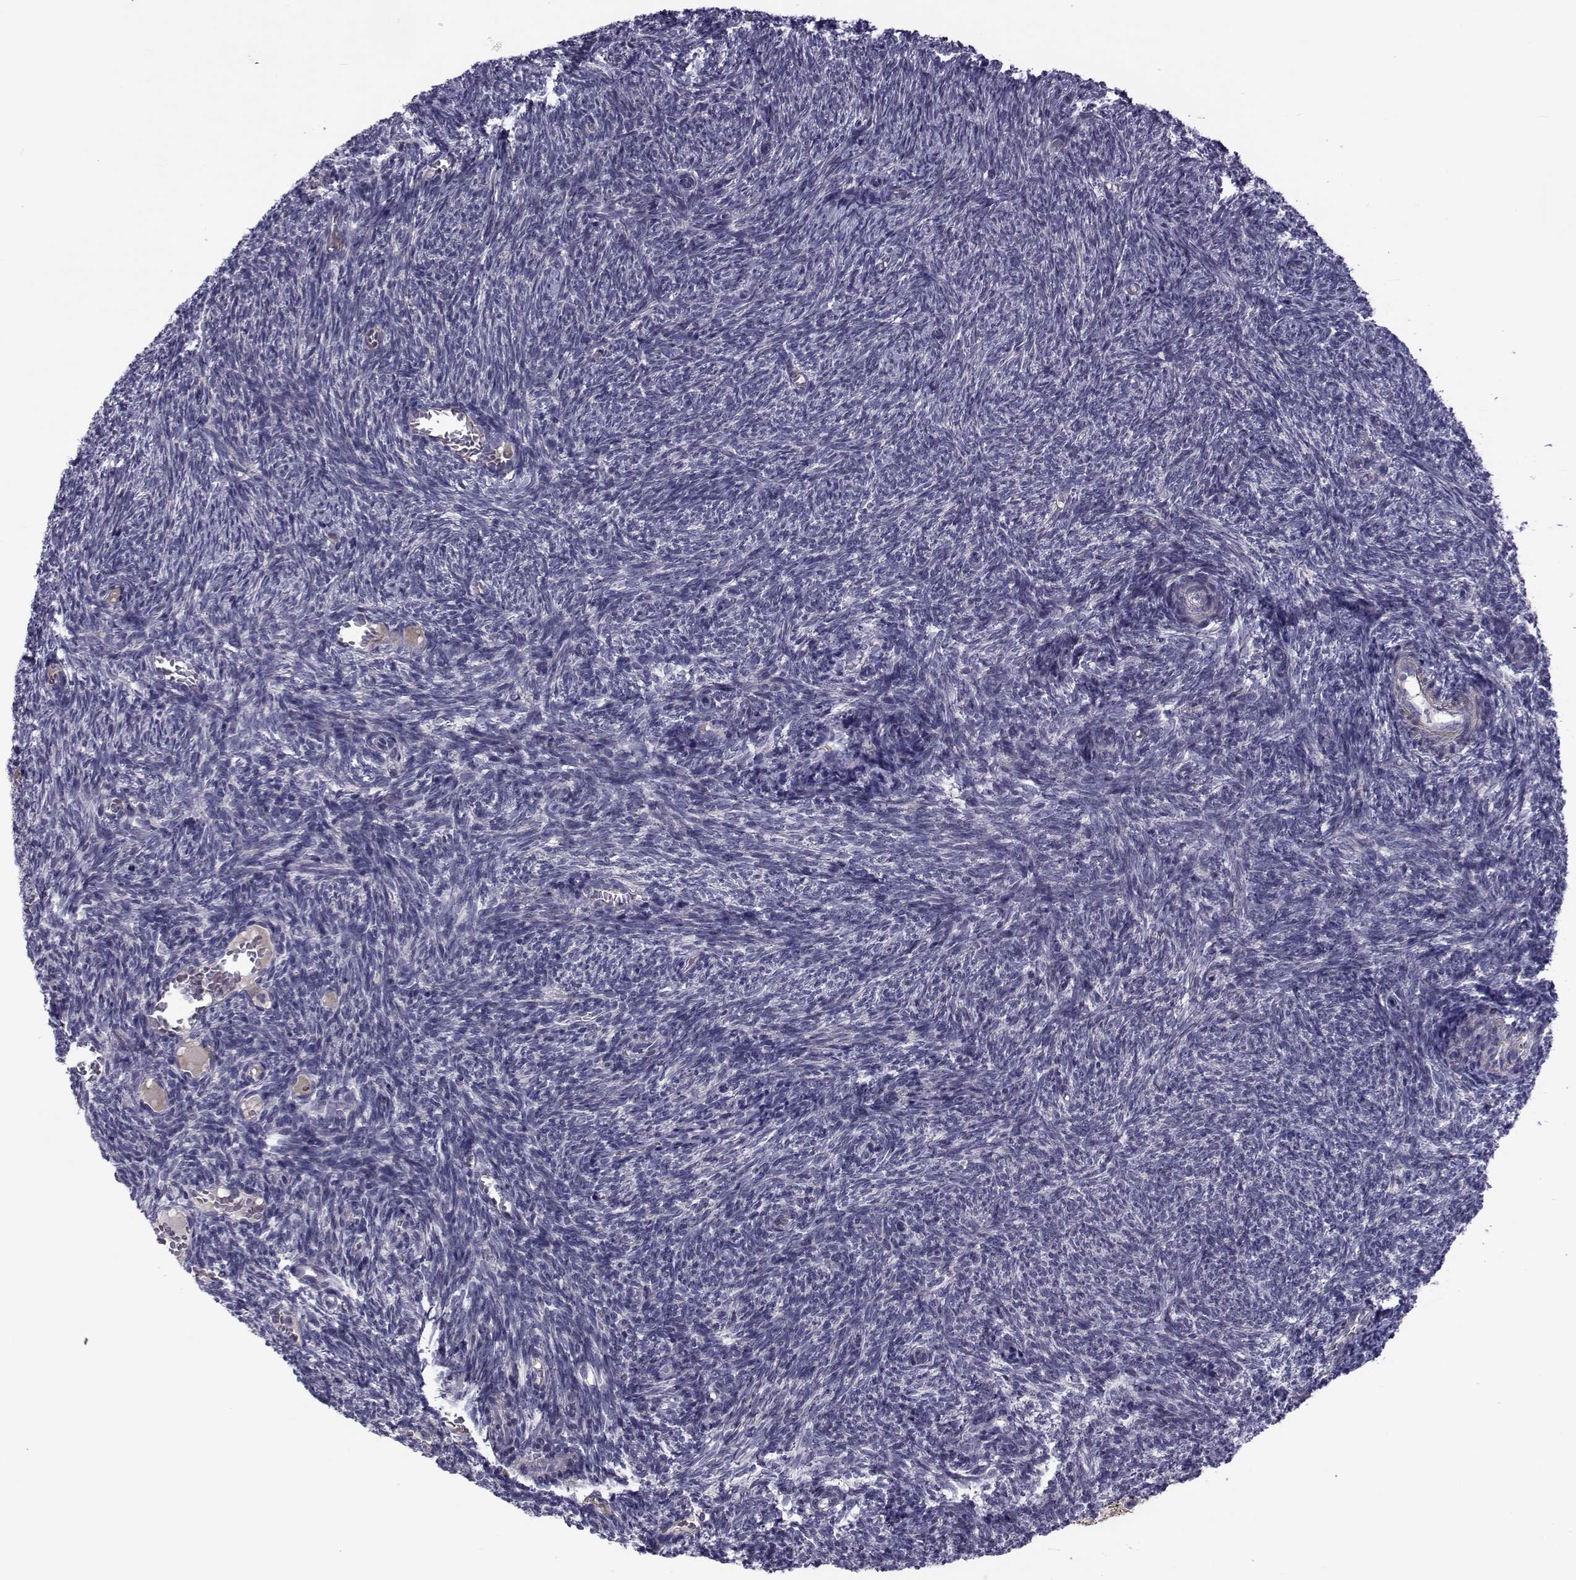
{"staining": {"intensity": "negative", "quantity": "none", "location": "none"}, "tissue": "ovary", "cell_type": "Follicle cells", "image_type": "normal", "snomed": [{"axis": "morphology", "description": "Normal tissue, NOS"}, {"axis": "topography", "description": "Ovary"}], "caption": "A high-resolution histopathology image shows immunohistochemistry (IHC) staining of benign ovary, which shows no significant positivity in follicle cells.", "gene": "LRRC27", "patient": {"sex": "female", "age": 39}}